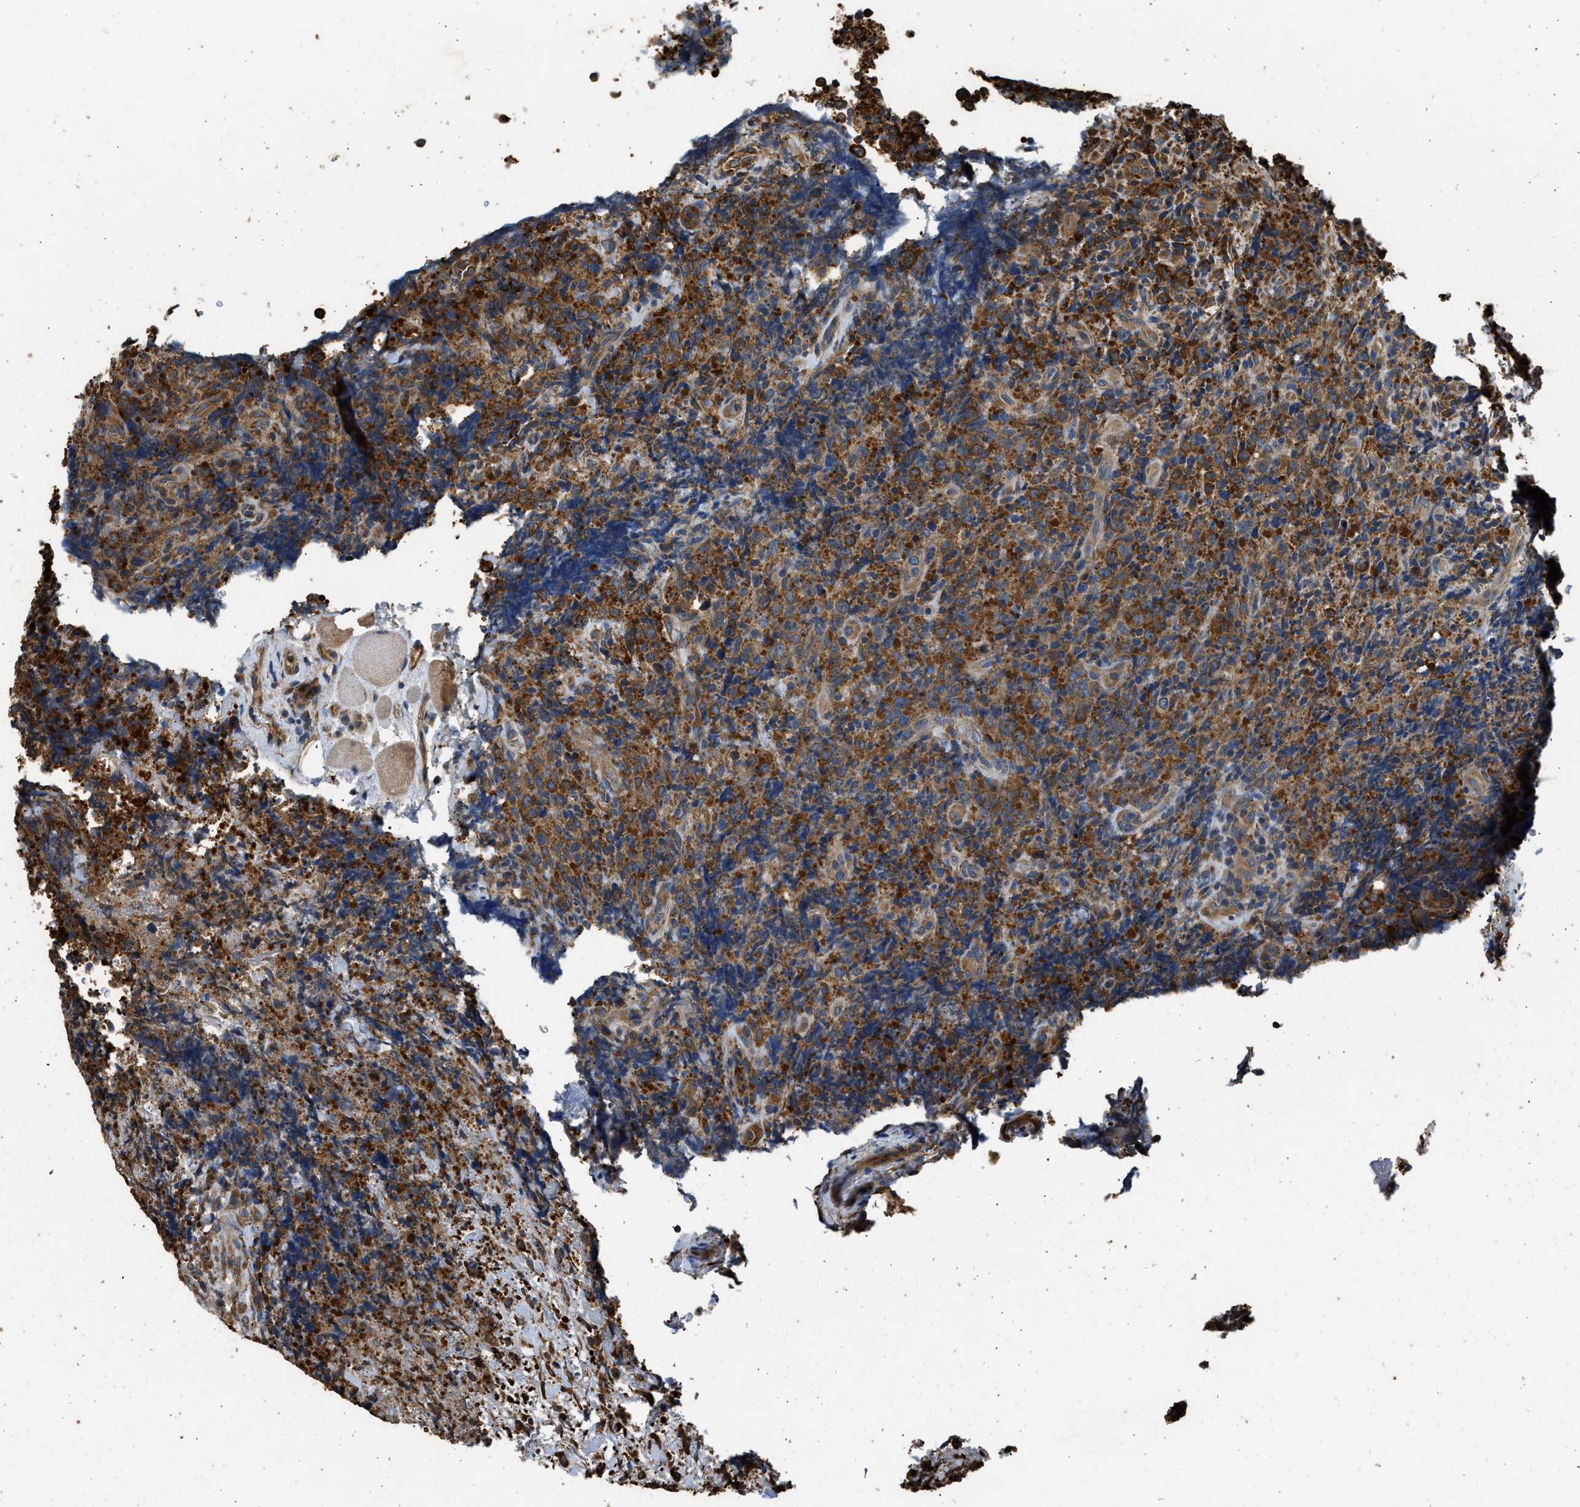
{"staining": {"intensity": "strong", "quantity": "25%-75%", "location": "cytoplasmic/membranous"}, "tissue": "lymphoma", "cell_type": "Tumor cells", "image_type": "cancer", "snomed": [{"axis": "morphology", "description": "Malignant lymphoma, non-Hodgkin's type, High grade"}, {"axis": "topography", "description": "Tonsil"}], "caption": "The micrograph reveals staining of high-grade malignant lymphoma, non-Hodgkin's type, revealing strong cytoplasmic/membranous protein positivity (brown color) within tumor cells.", "gene": "SLC36A4", "patient": {"sex": "female", "age": 36}}